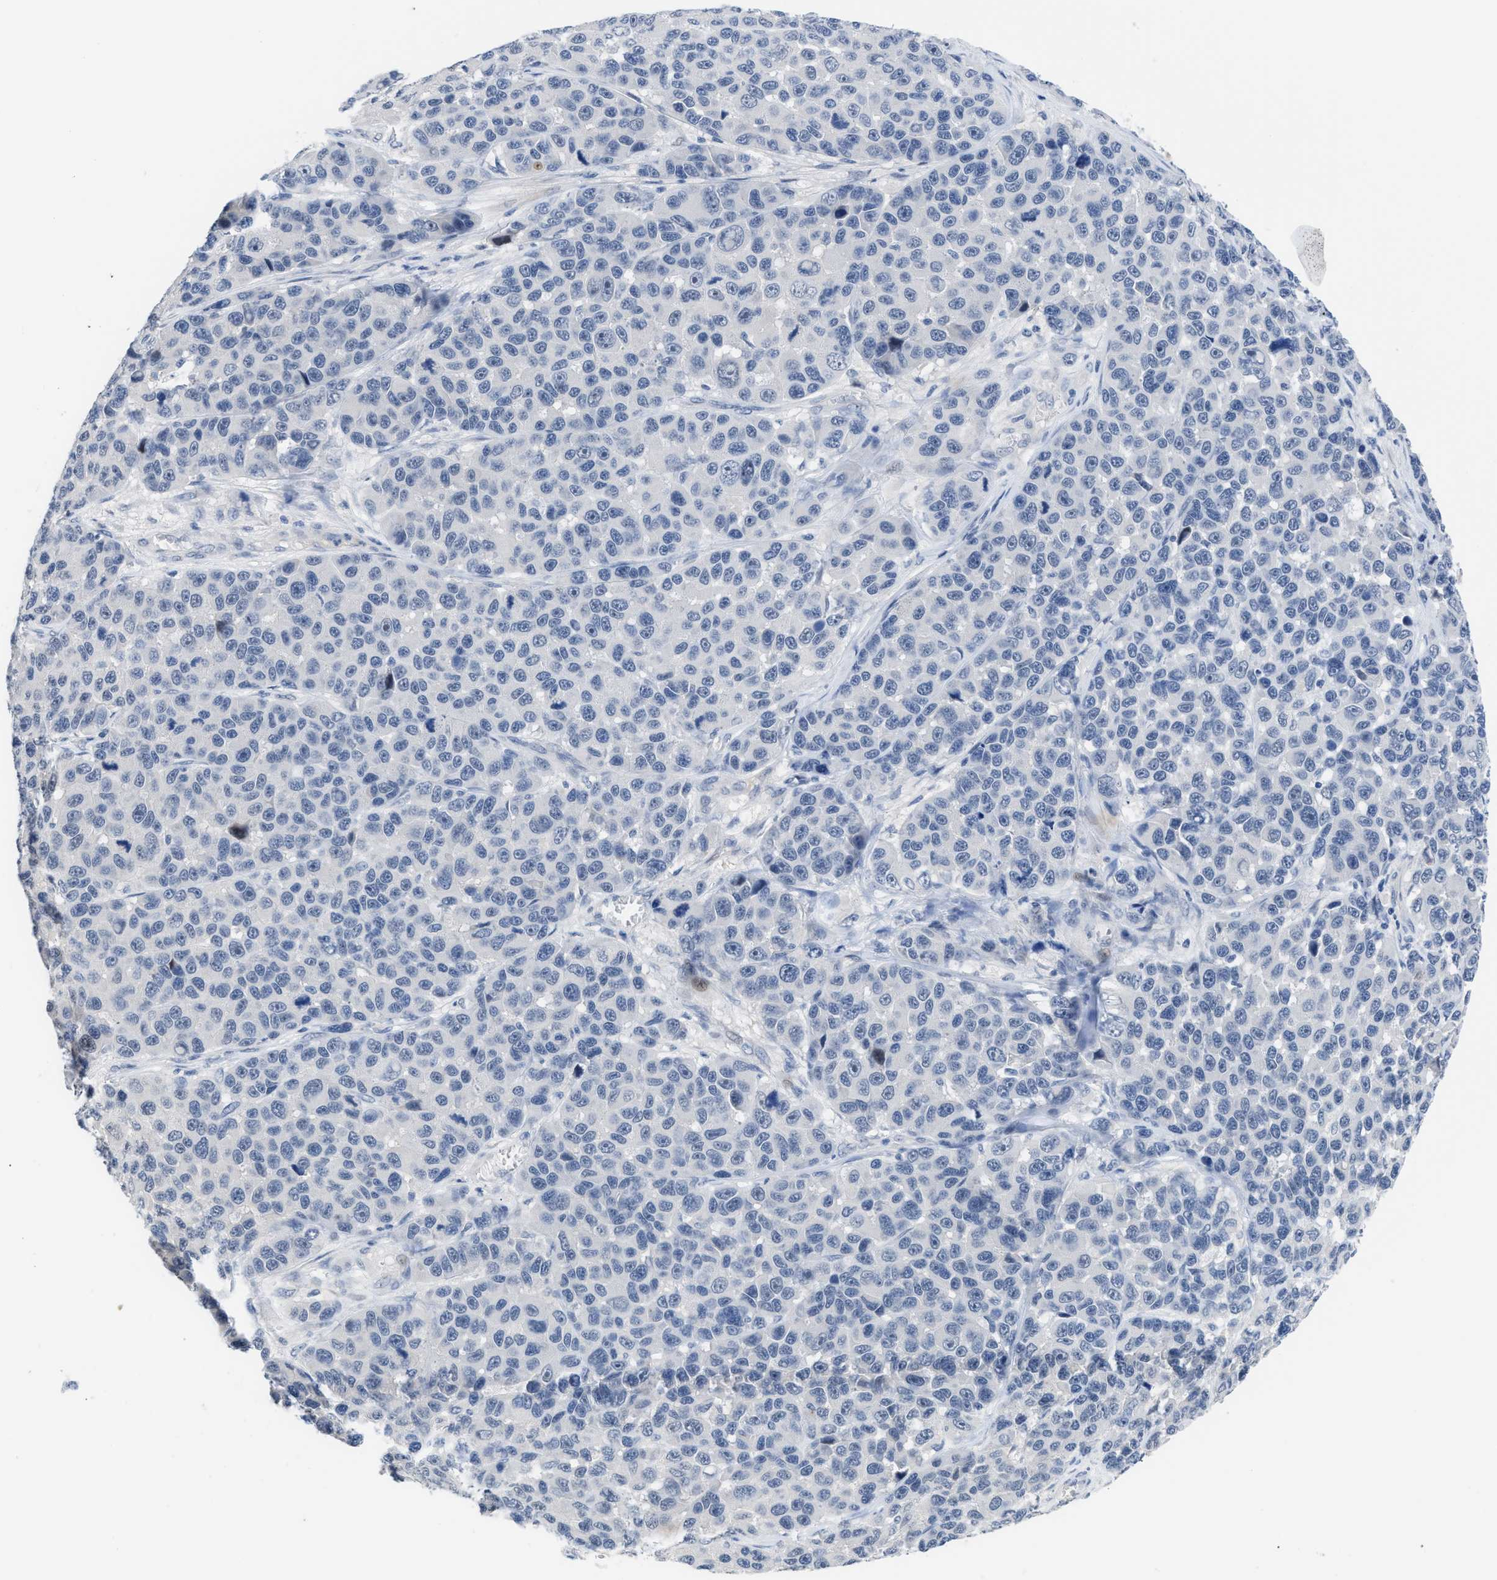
{"staining": {"intensity": "negative", "quantity": "none", "location": "none"}, "tissue": "melanoma", "cell_type": "Tumor cells", "image_type": "cancer", "snomed": [{"axis": "morphology", "description": "Malignant melanoma, NOS"}, {"axis": "topography", "description": "Skin"}], "caption": "This histopathology image is of melanoma stained with immunohistochemistry to label a protein in brown with the nuclei are counter-stained blue. There is no expression in tumor cells. (Immunohistochemistry, brightfield microscopy, high magnification).", "gene": "OR9K2", "patient": {"sex": "male", "age": 53}}